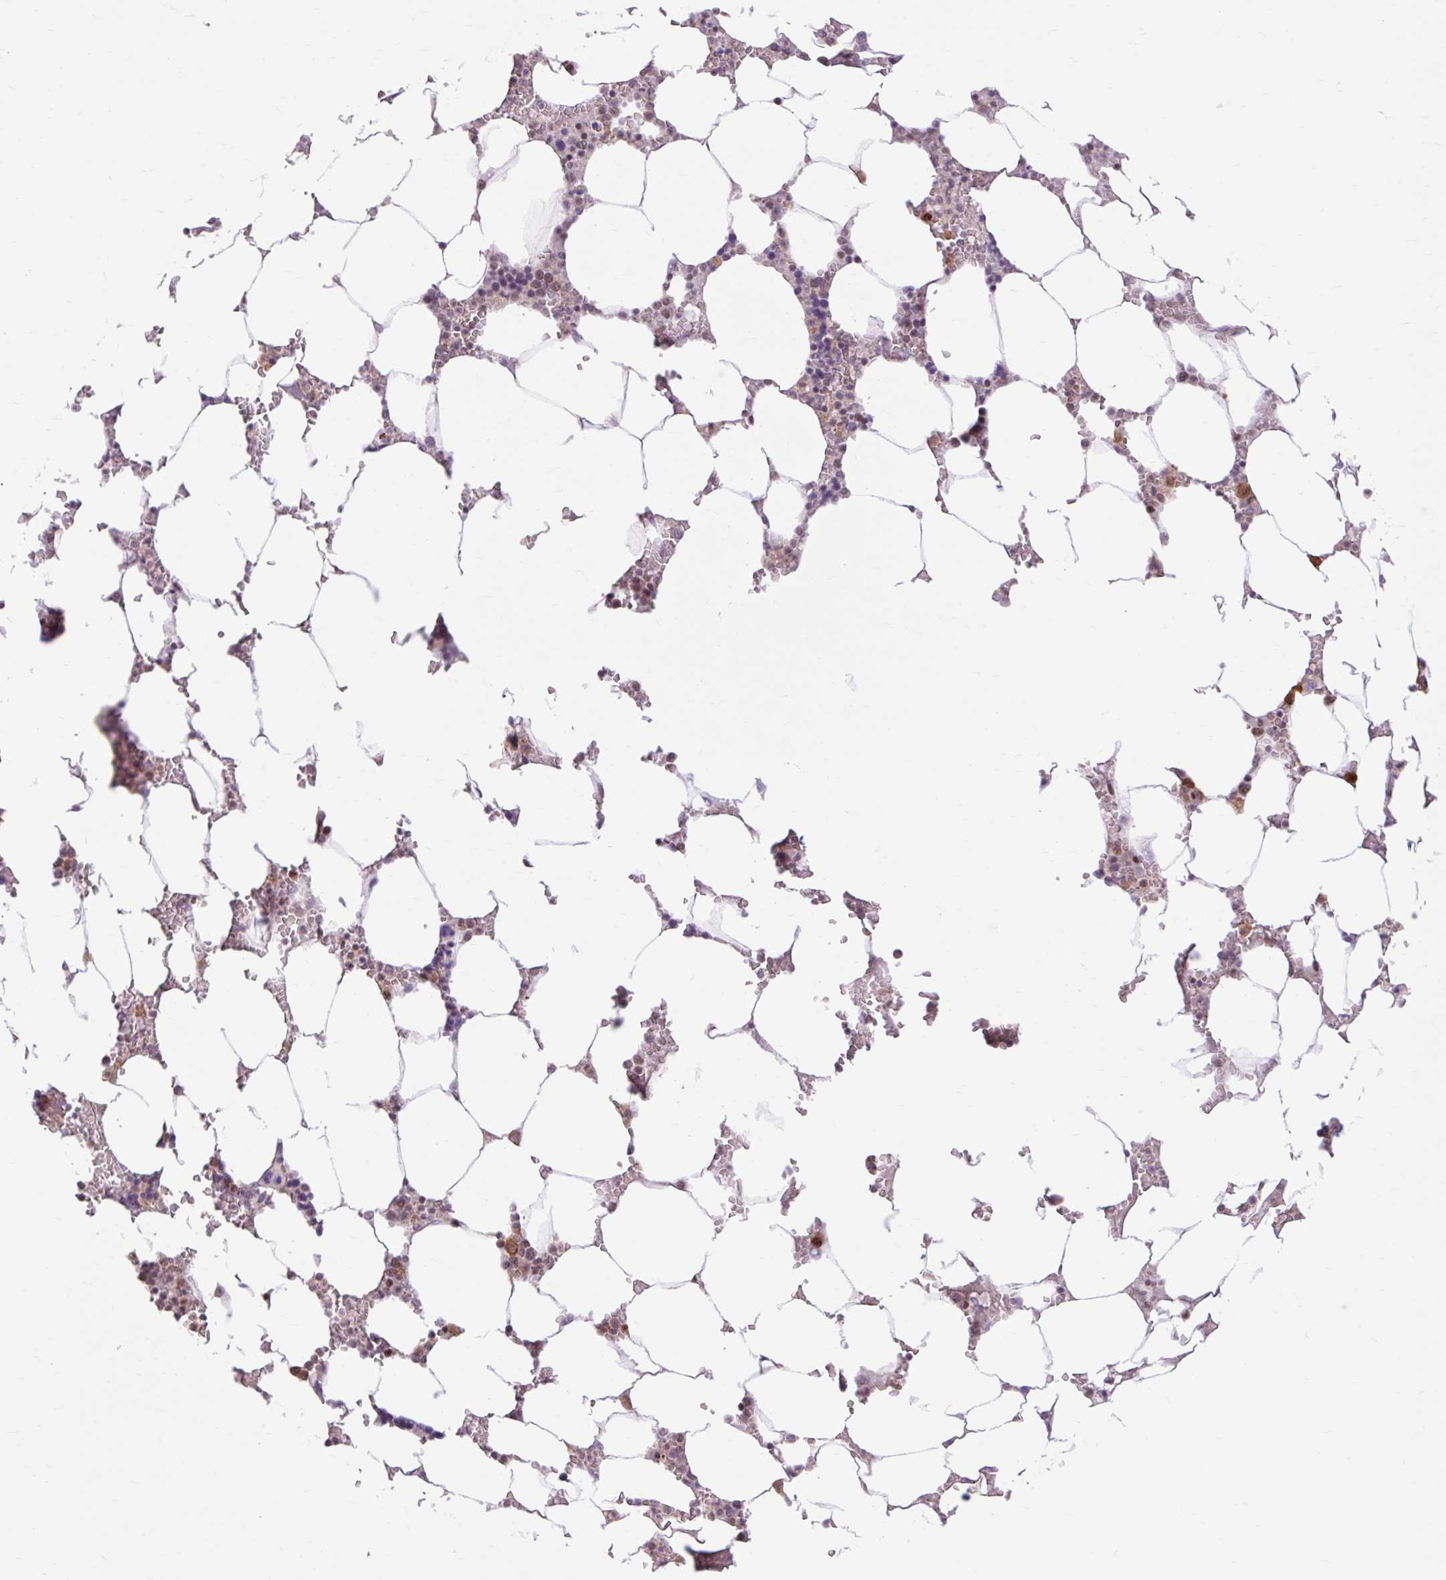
{"staining": {"intensity": "moderate", "quantity": "<25%", "location": "nuclear"}, "tissue": "bone marrow", "cell_type": "Hematopoietic cells", "image_type": "normal", "snomed": [{"axis": "morphology", "description": "Normal tissue, NOS"}, {"axis": "topography", "description": "Bone marrow"}], "caption": "This histopathology image demonstrates IHC staining of benign human bone marrow, with low moderate nuclear expression in about <25% of hematopoietic cells.", "gene": "ENSG00000261832", "patient": {"sex": "male", "age": 64}}